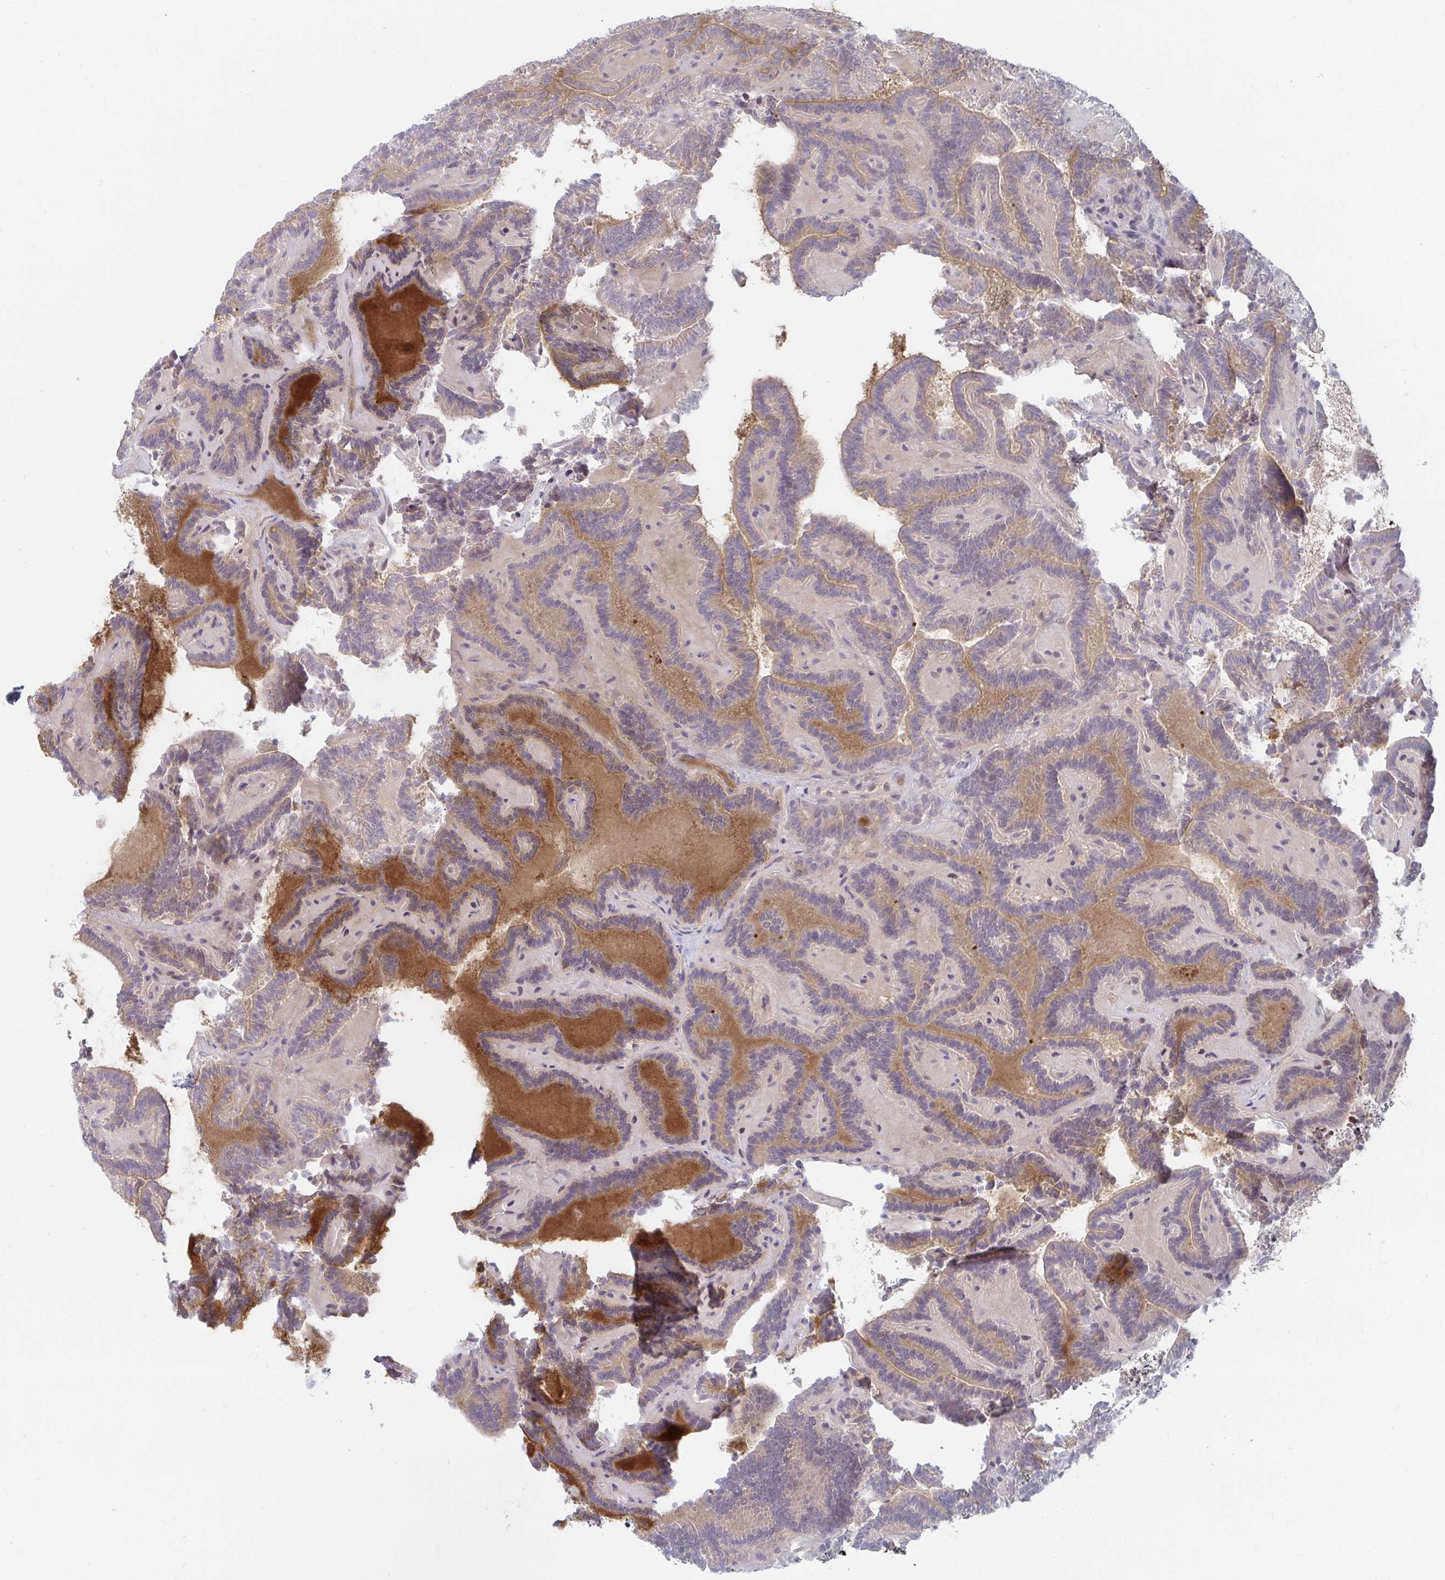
{"staining": {"intensity": "weak", "quantity": "<25%", "location": "cytoplasmic/membranous"}, "tissue": "thyroid cancer", "cell_type": "Tumor cells", "image_type": "cancer", "snomed": [{"axis": "morphology", "description": "Papillary adenocarcinoma, NOS"}, {"axis": "topography", "description": "Thyroid gland"}], "caption": "The image displays no staining of tumor cells in thyroid cancer.", "gene": "TRIP12", "patient": {"sex": "female", "age": 21}}